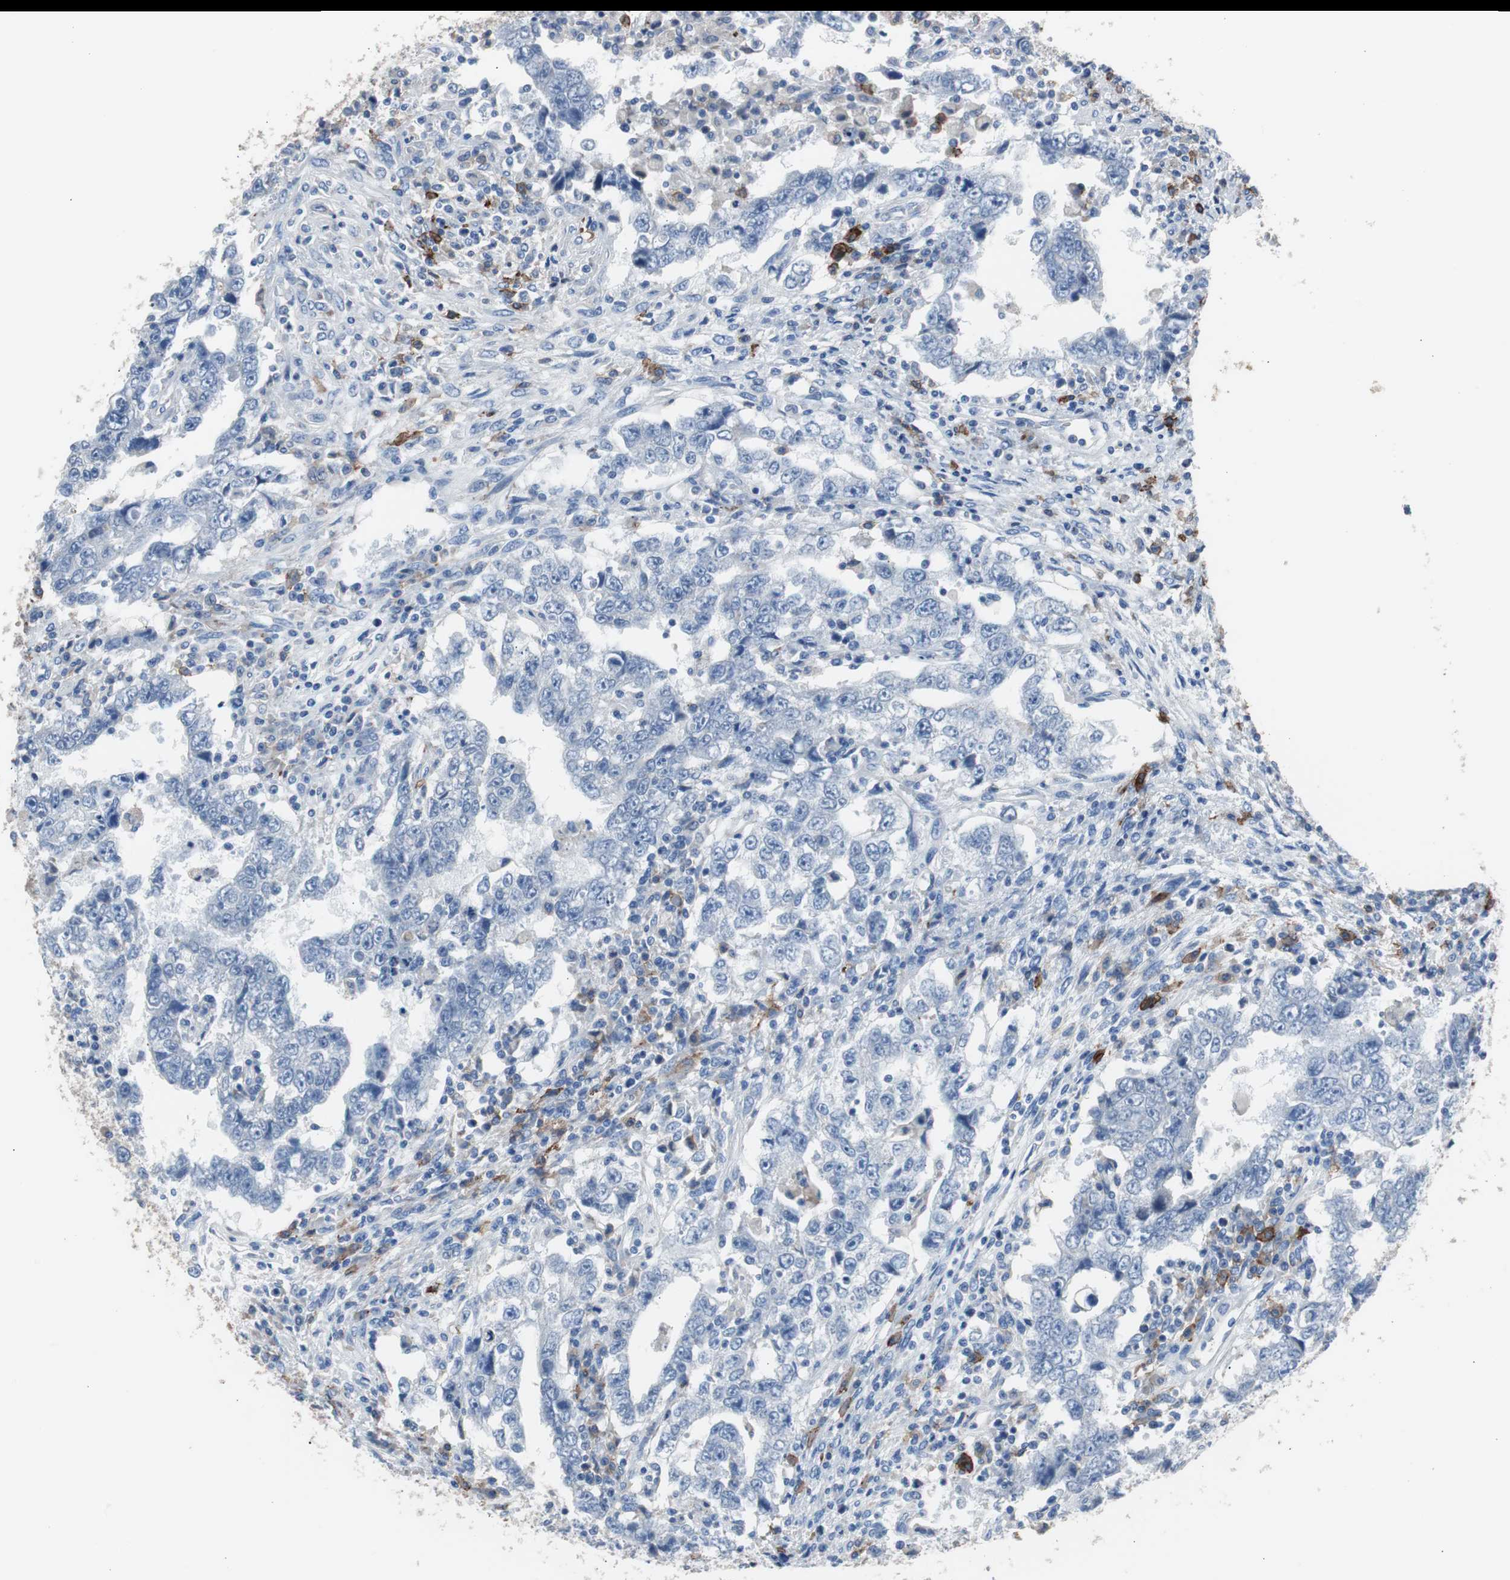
{"staining": {"intensity": "negative", "quantity": "none", "location": "none"}, "tissue": "testis cancer", "cell_type": "Tumor cells", "image_type": "cancer", "snomed": [{"axis": "morphology", "description": "Carcinoma, Embryonal, NOS"}, {"axis": "topography", "description": "Testis"}], "caption": "A micrograph of human testis cancer (embryonal carcinoma) is negative for staining in tumor cells. Brightfield microscopy of immunohistochemistry (IHC) stained with DAB (3,3'-diaminobenzidine) (brown) and hematoxylin (blue), captured at high magnification.", "gene": "FCGR2B", "patient": {"sex": "male", "age": 26}}